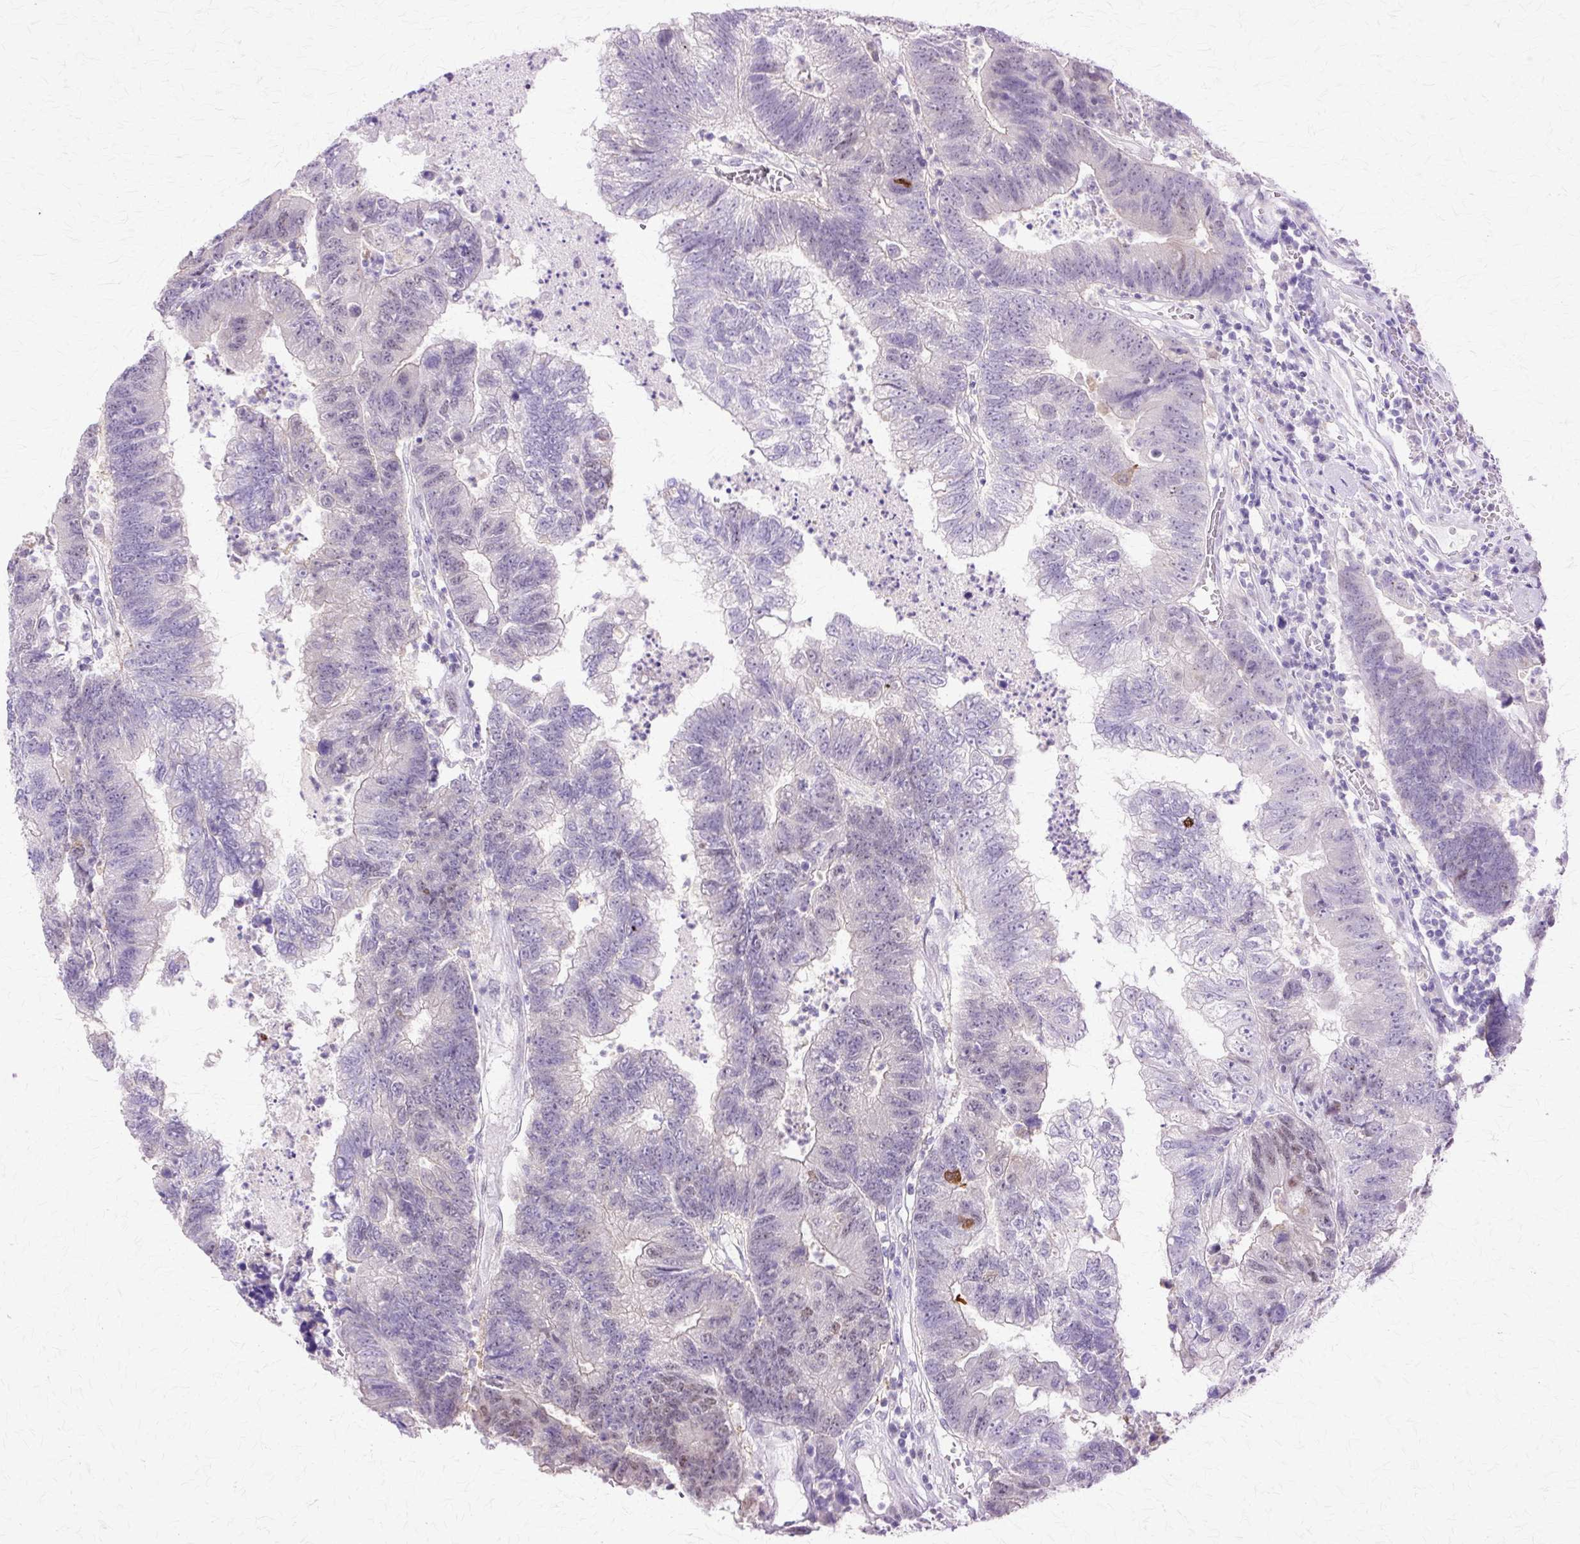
{"staining": {"intensity": "weak", "quantity": "<25%", "location": "nuclear"}, "tissue": "colorectal cancer", "cell_type": "Tumor cells", "image_type": "cancer", "snomed": [{"axis": "morphology", "description": "Adenocarcinoma, NOS"}, {"axis": "topography", "description": "Colon"}], "caption": "High magnification brightfield microscopy of adenocarcinoma (colorectal) stained with DAB (brown) and counterstained with hematoxylin (blue): tumor cells show no significant positivity.", "gene": "HSPA8", "patient": {"sex": "female", "age": 48}}